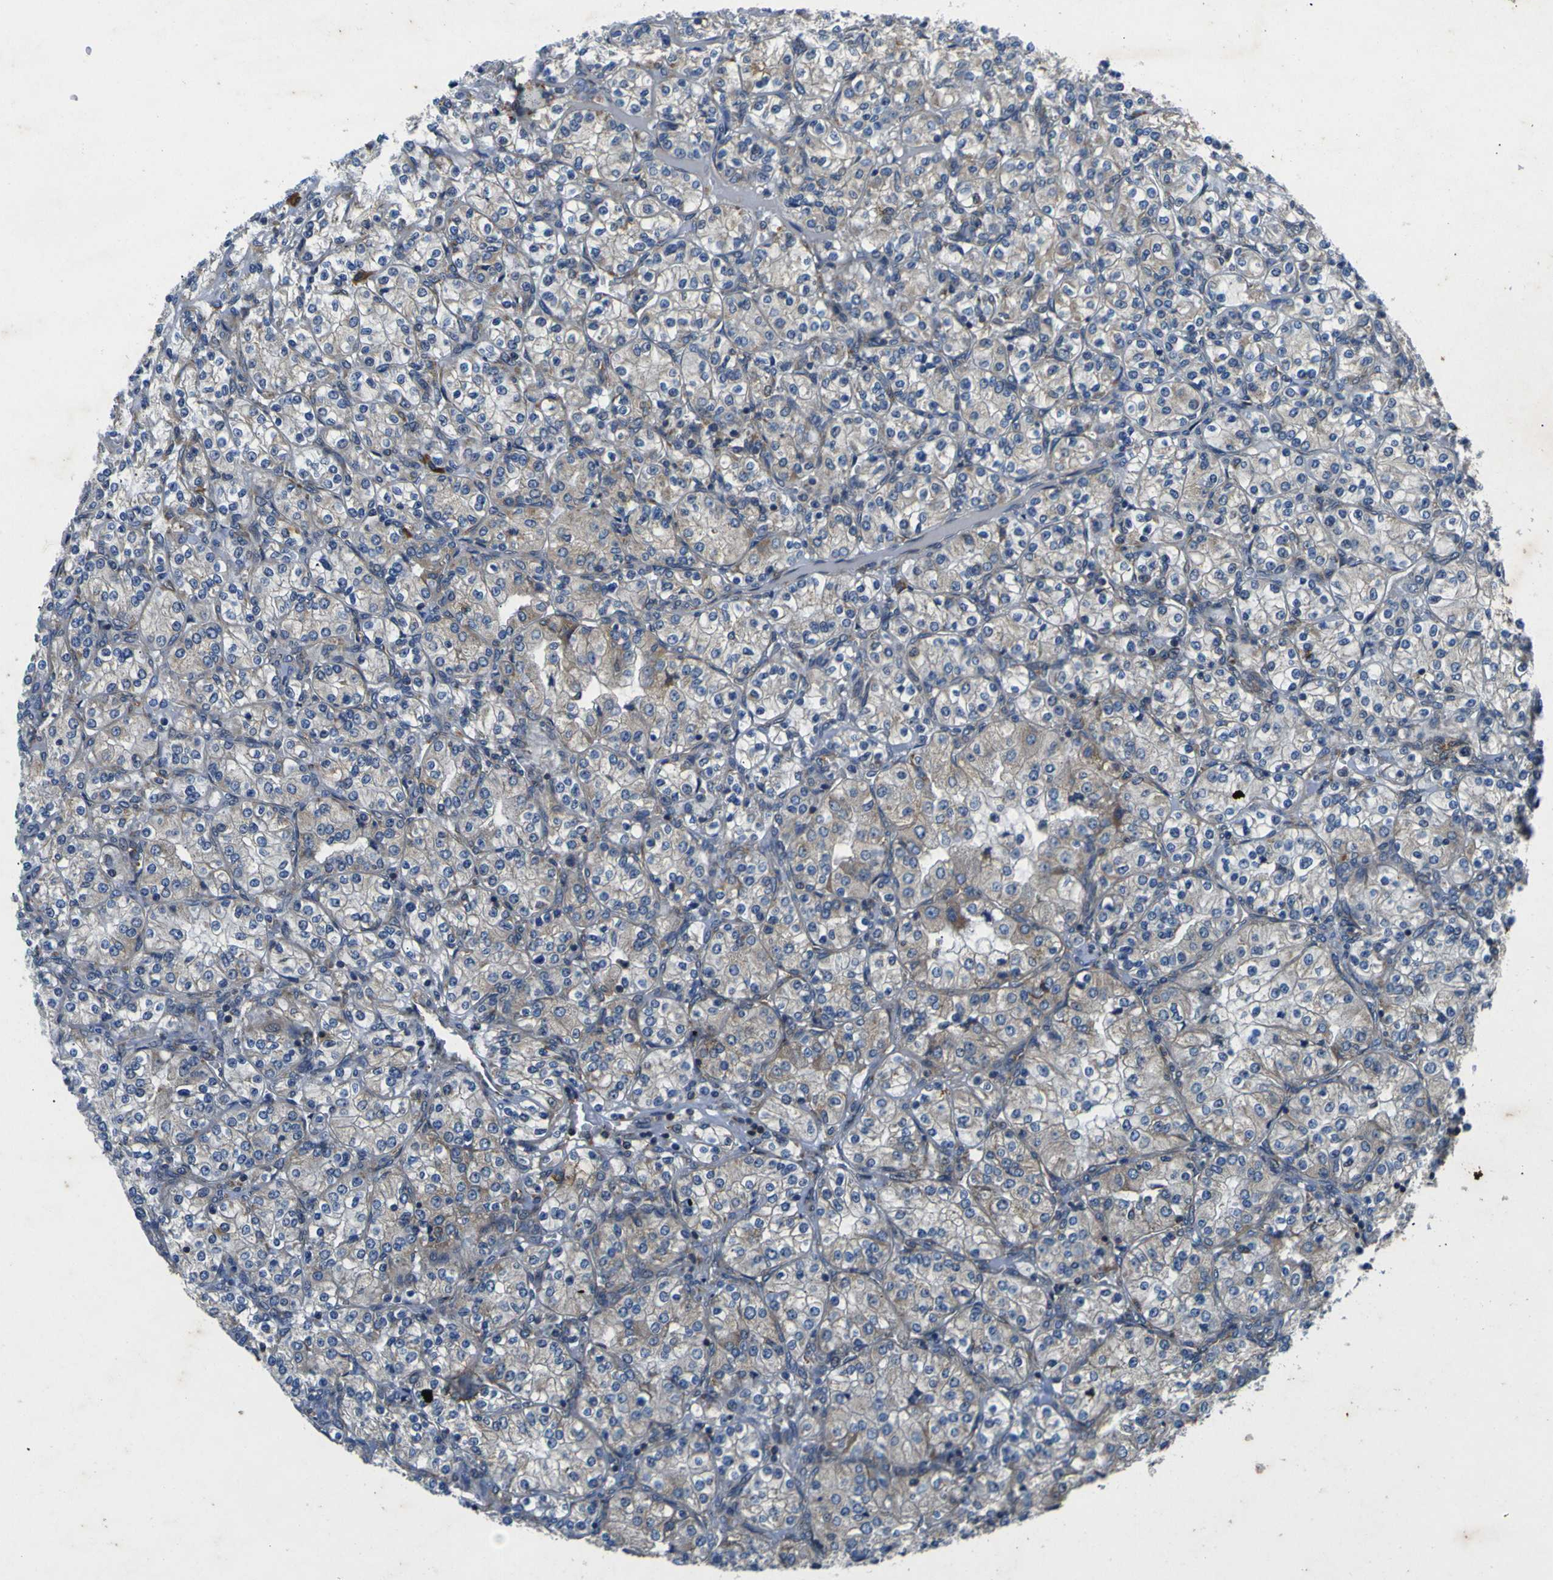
{"staining": {"intensity": "negative", "quantity": "none", "location": "none"}, "tissue": "renal cancer", "cell_type": "Tumor cells", "image_type": "cancer", "snomed": [{"axis": "morphology", "description": "Adenocarcinoma, NOS"}, {"axis": "topography", "description": "Kidney"}], "caption": "Renal cancer was stained to show a protein in brown. There is no significant expression in tumor cells.", "gene": "RPSA", "patient": {"sex": "male", "age": 77}}